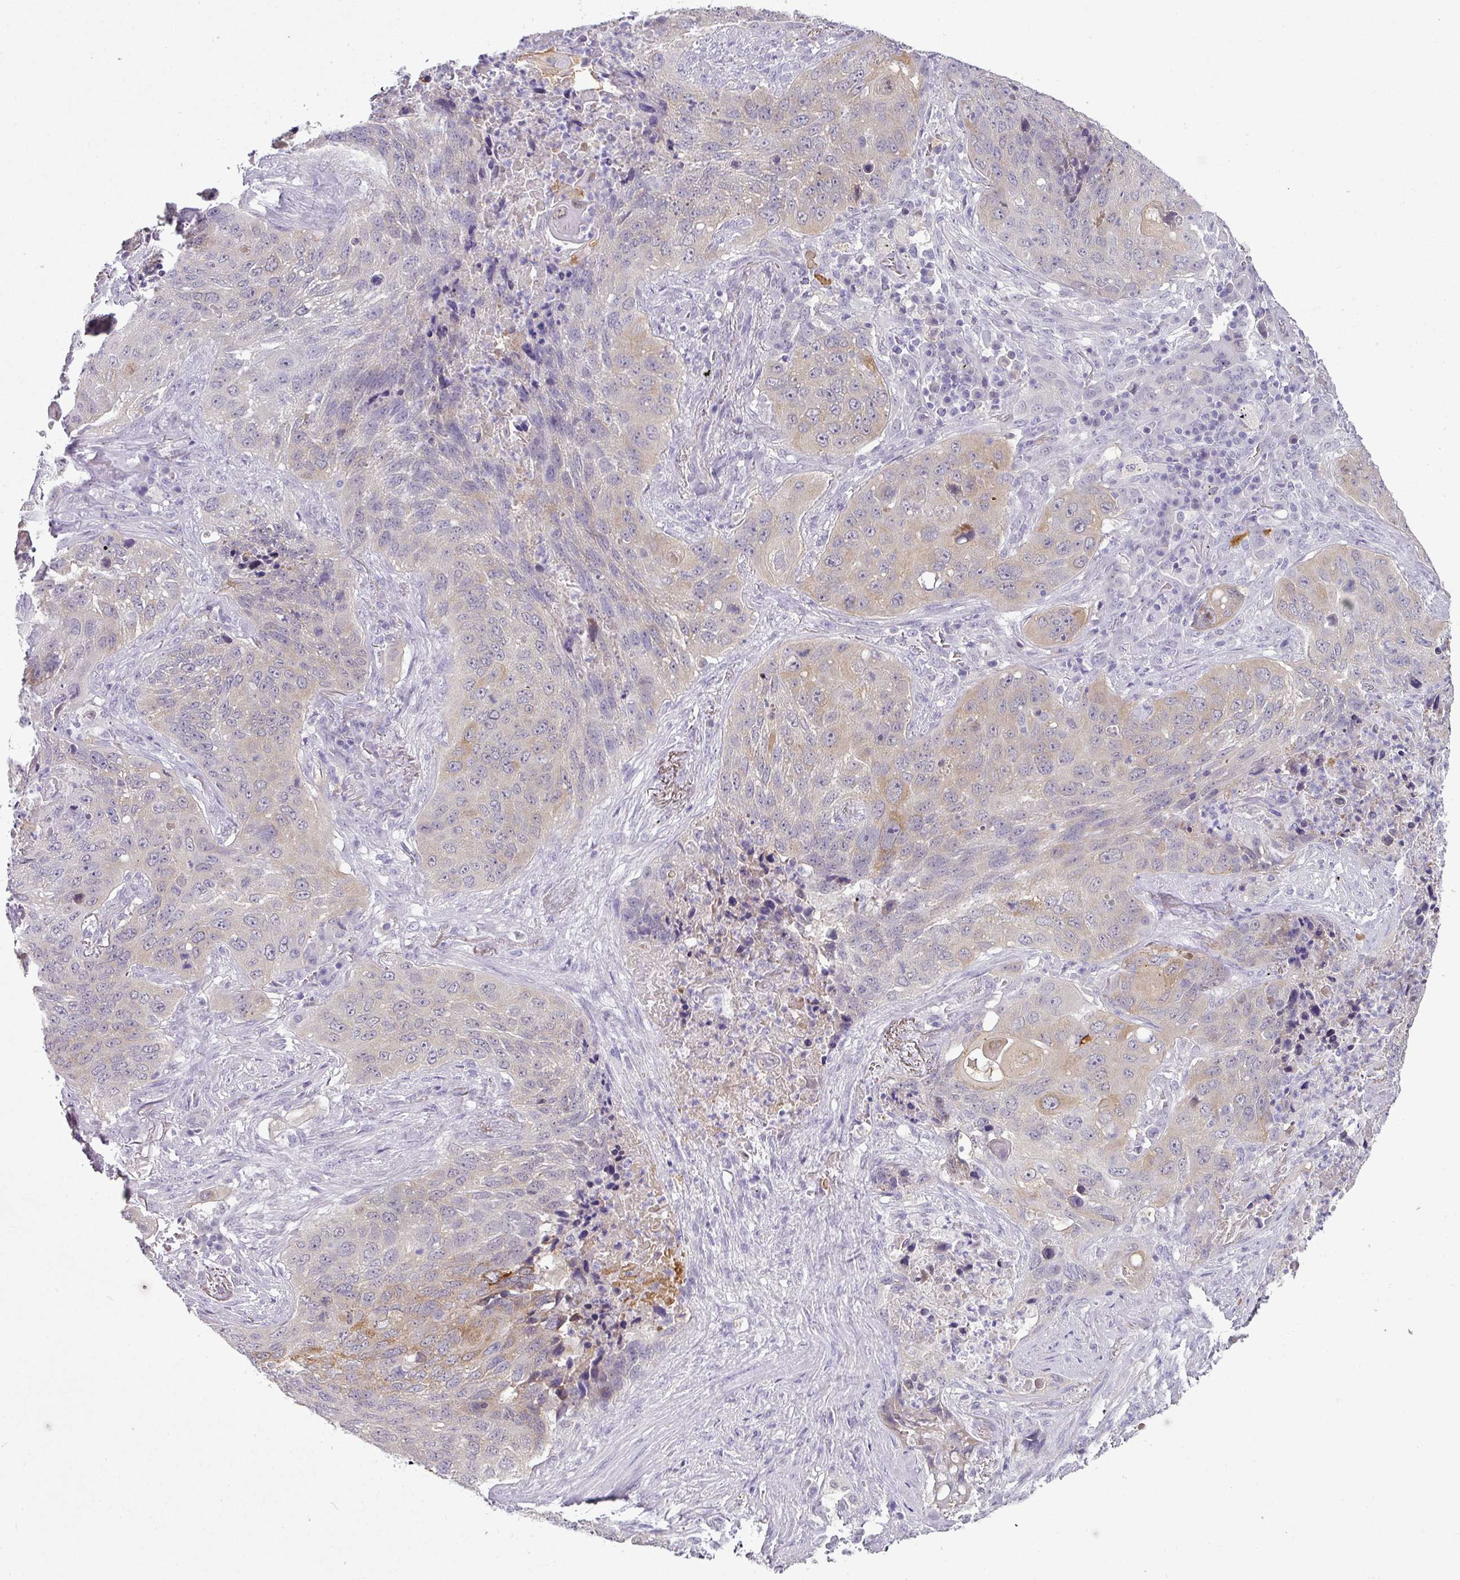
{"staining": {"intensity": "weak", "quantity": "<25%", "location": "cytoplasmic/membranous"}, "tissue": "lung cancer", "cell_type": "Tumor cells", "image_type": "cancer", "snomed": [{"axis": "morphology", "description": "Squamous cell carcinoma, NOS"}, {"axis": "topography", "description": "Lung"}], "caption": "High magnification brightfield microscopy of lung cancer (squamous cell carcinoma) stained with DAB (3,3'-diaminobenzidine) (brown) and counterstained with hematoxylin (blue): tumor cells show no significant staining. The staining was performed using DAB (3,3'-diaminobenzidine) to visualize the protein expression in brown, while the nuclei were stained in blue with hematoxylin (Magnification: 20x).", "gene": "FGF17", "patient": {"sex": "female", "age": 63}}